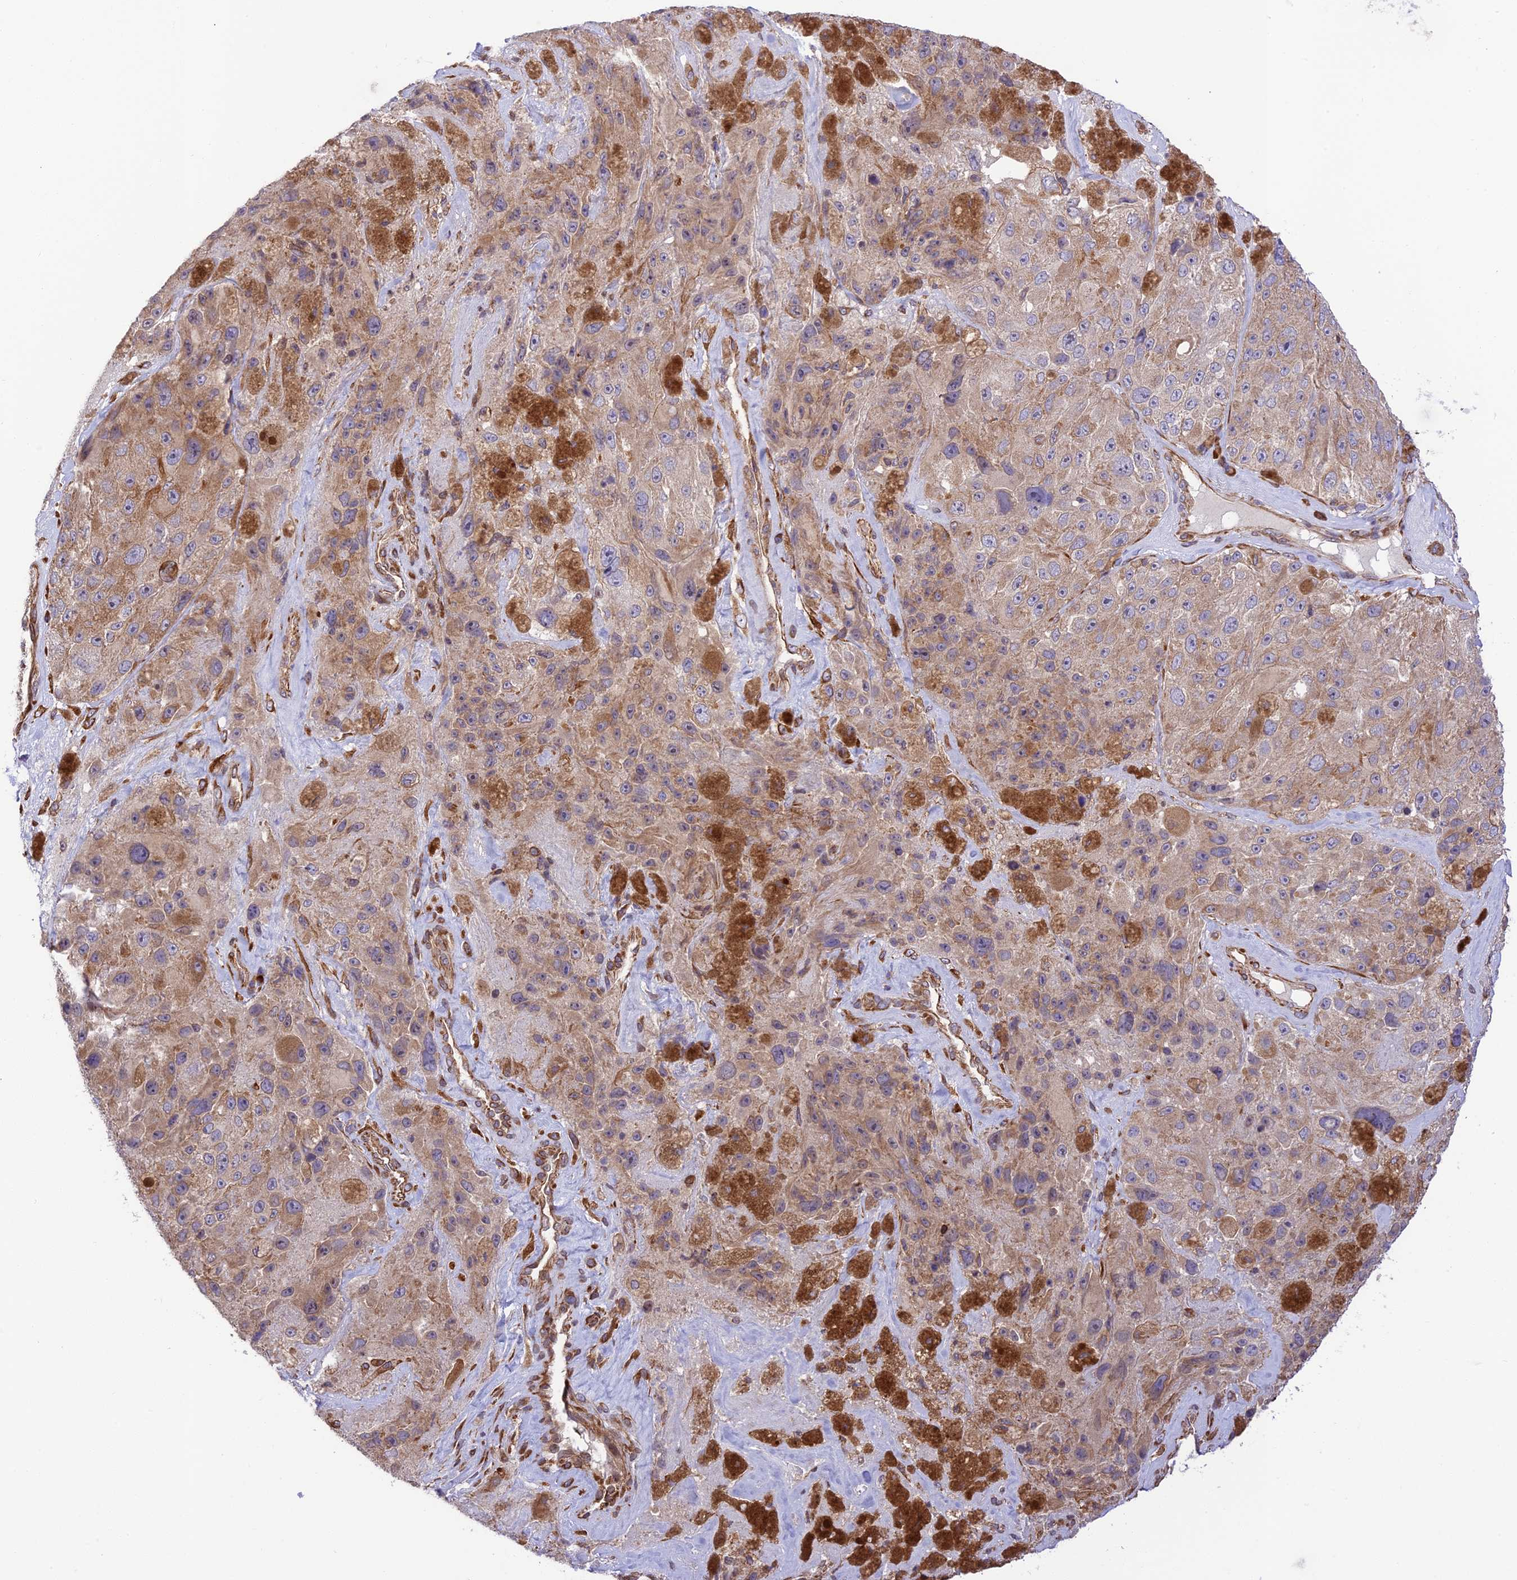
{"staining": {"intensity": "weak", "quantity": "25%-75%", "location": "cytoplasmic/membranous"}, "tissue": "melanoma", "cell_type": "Tumor cells", "image_type": "cancer", "snomed": [{"axis": "morphology", "description": "Malignant melanoma, Metastatic site"}, {"axis": "topography", "description": "Lymph node"}], "caption": "Melanoma stained with a brown dye demonstrates weak cytoplasmic/membranous positive positivity in approximately 25%-75% of tumor cells.", "gene": "EXOC3L4", "patient": {"sex": "male", "age": 62}}